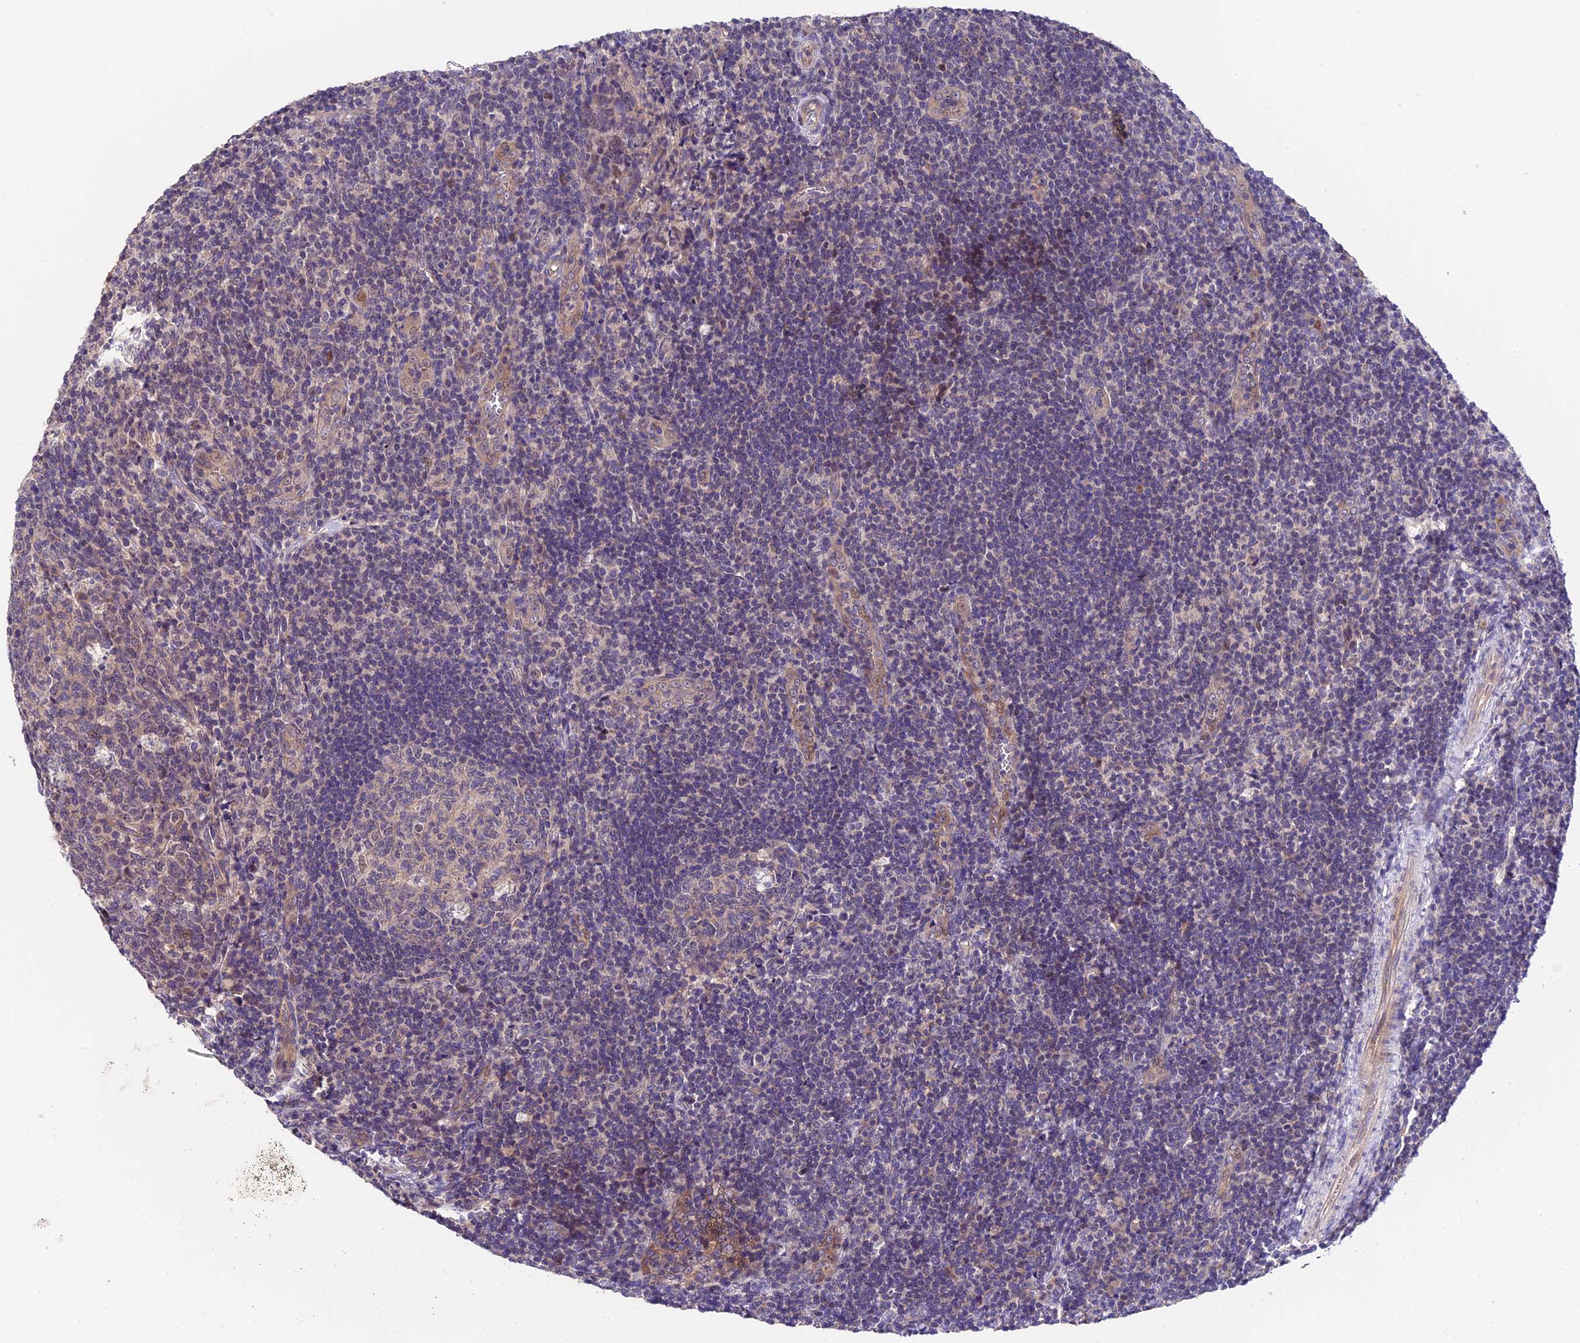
{"staining": {"intensity": "weak", "quantity": "<25%", "location": "cytoplasmic/membranous"}, "tissue": "tonsil", "cell_type": "Germinal center cells", "image_type": "normal", "snomed": [{"axis": "morphology", "description": "Normal tissue, NOS"}, {"axis": "topography", "description": "Tonsil"}], "caption": "The IHC image has no significant expression in germinal center cells of tonsil.", "gene": "TRMT1", "patient": {"sex": "male", "age": 17}}